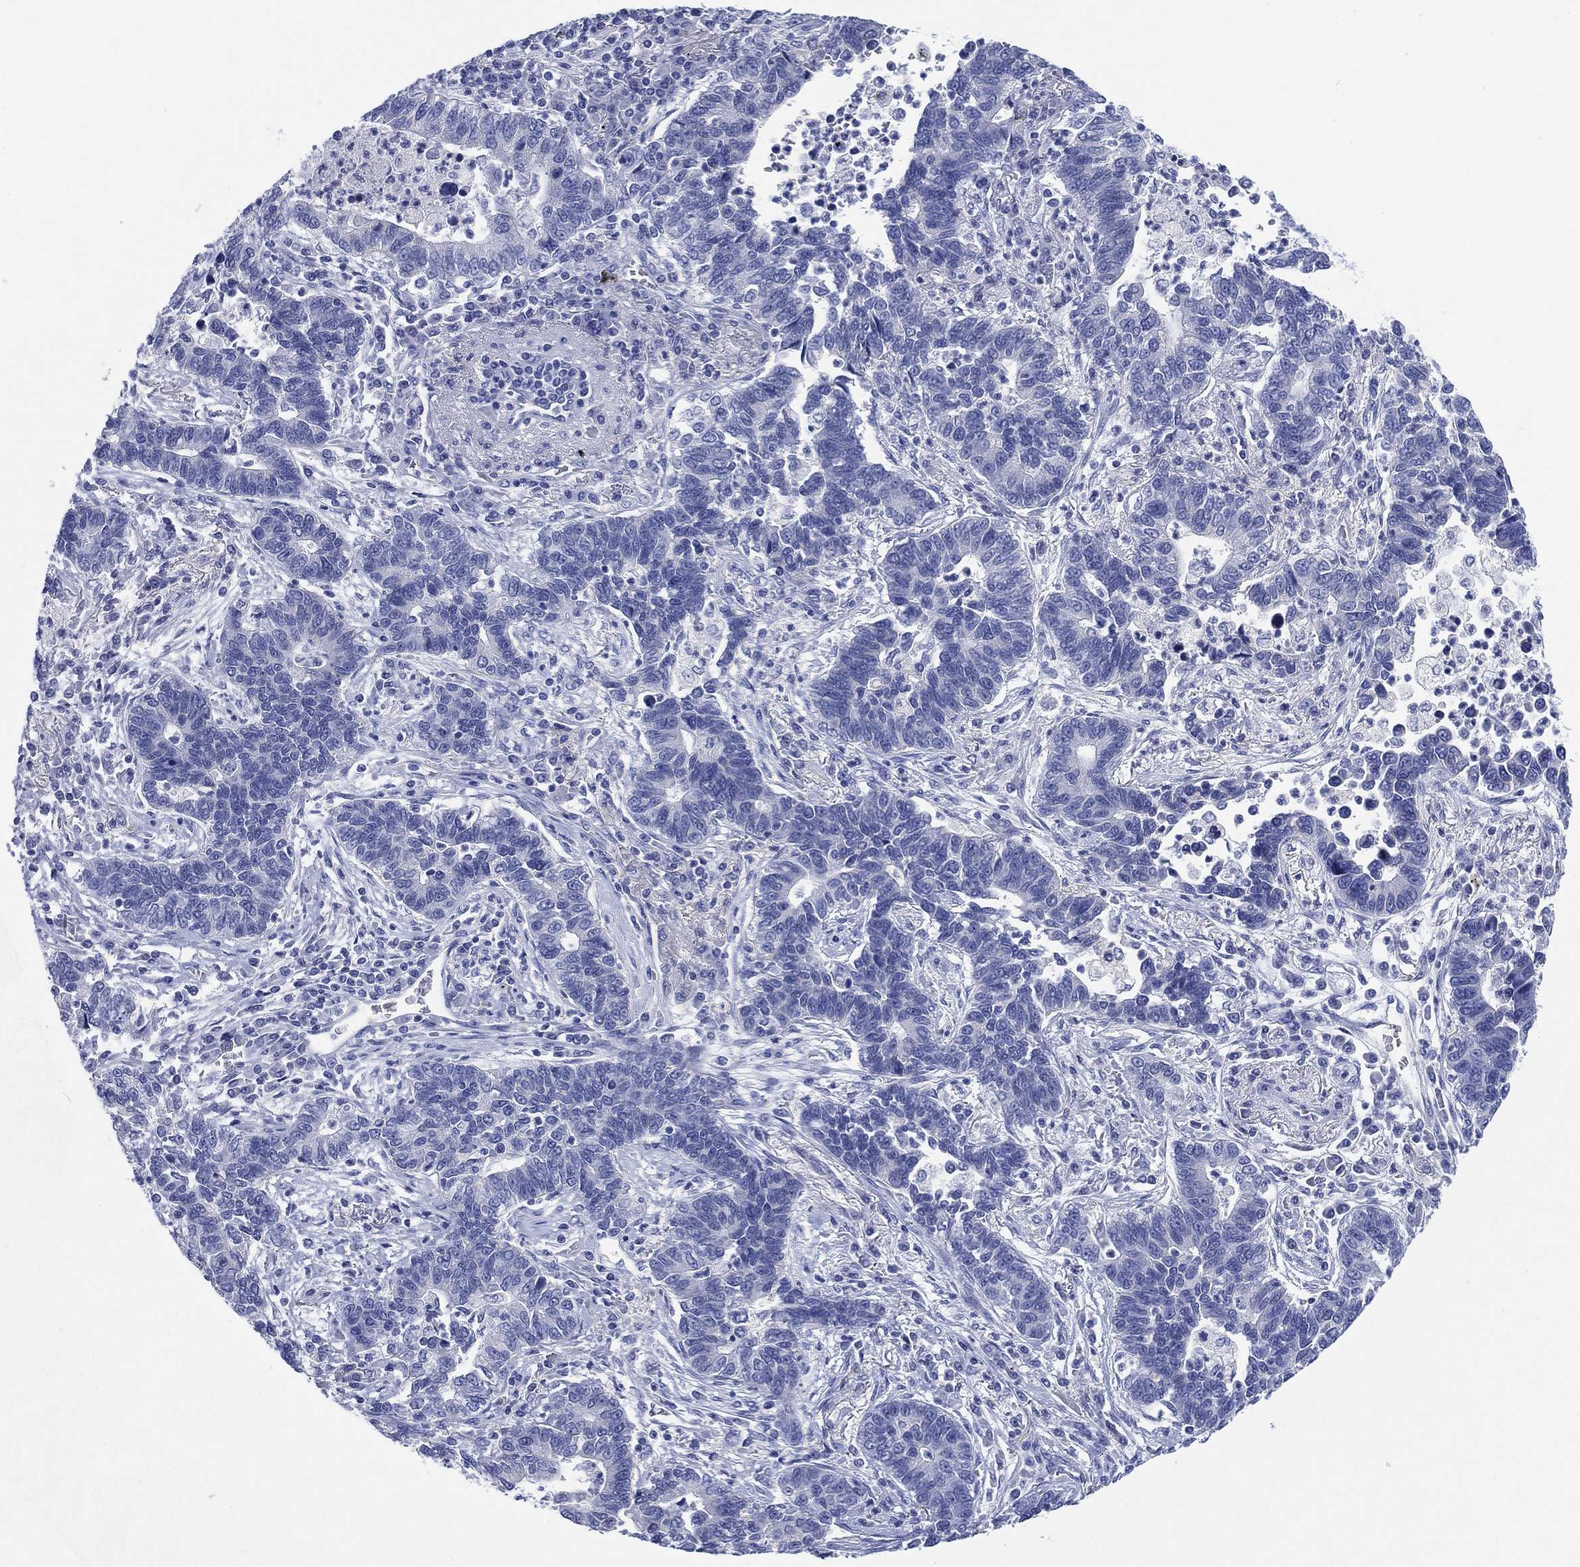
{"staining": {"intensity": "negative", "quantity": "none", "location": "none"}, "tissue": "lung cancer", "cell_type": "Tumor cells", "image_type": "cancer", "snomed": [{"axis": "morphology", "description": "Adenocarcinoma, NOS"}, {"axis": "topography", "description": "Lung"}], "caption": "Histopathology image shows no protein staining in tumor cells of lung adenocarcinoma tissue. (DAB (3,3'-diaminobenzidine) IHC, high magnification).", "gene": "SLC9C2", "patient": {"sex": "female", "age": 57}}